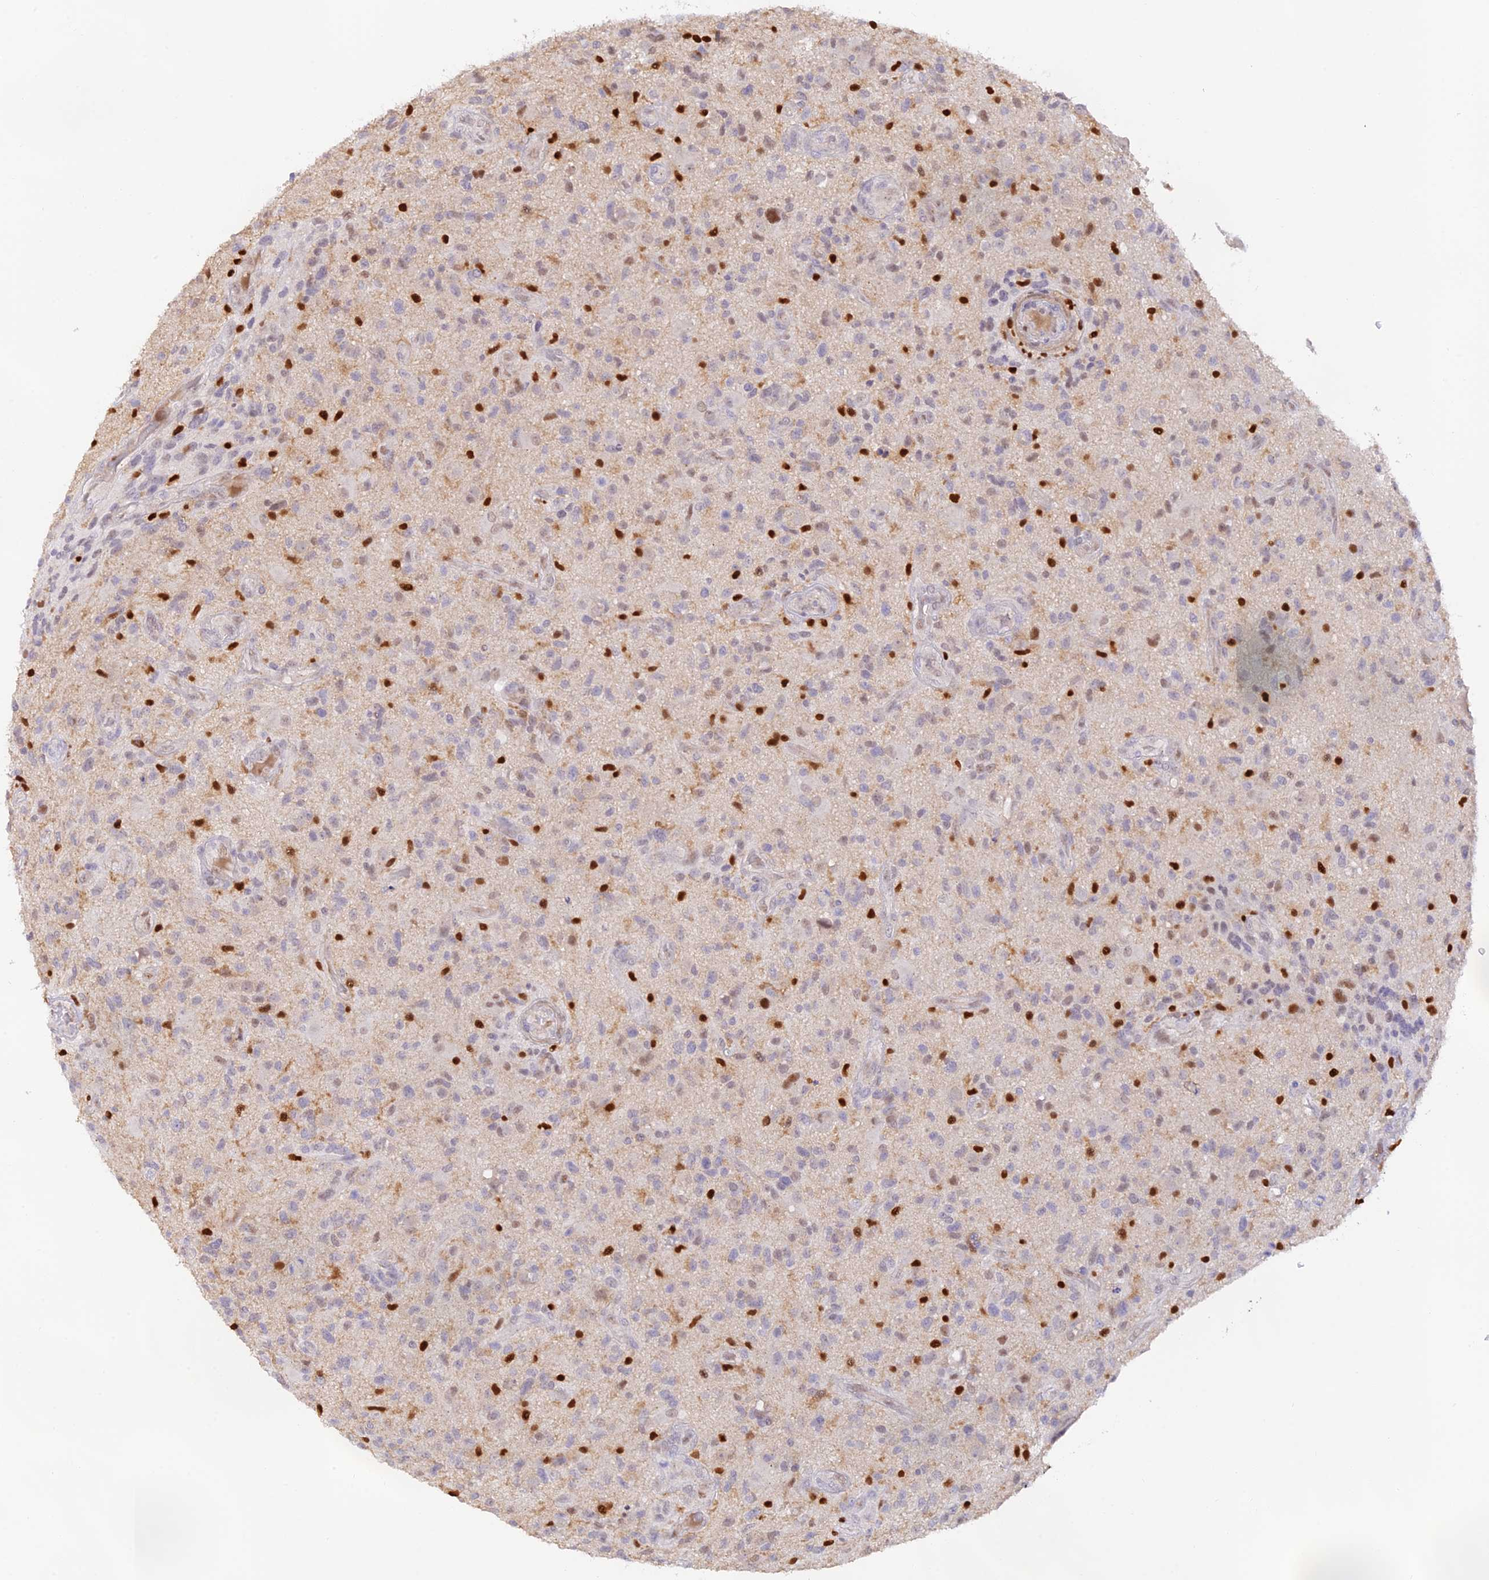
{"staining": {"intensity": "strong", "quantity": "<25%", "location": "nuclear"}, "tissue": "glioma", "cell_type": "Tumor cells", "image_type": "cancer", "snomed": [{"axis": "morphology", "description": "Glioma, malignant, High grade"}, {"axis": "topography", "description": "Brain"}], "caption": "Glioma tissue displays strong nuclear positivity in approximately <25% of tumor cells, visualized by immunohistochemistry.", "gene": "DENND1C", "patient": {"sex": "male", "age": 47}}